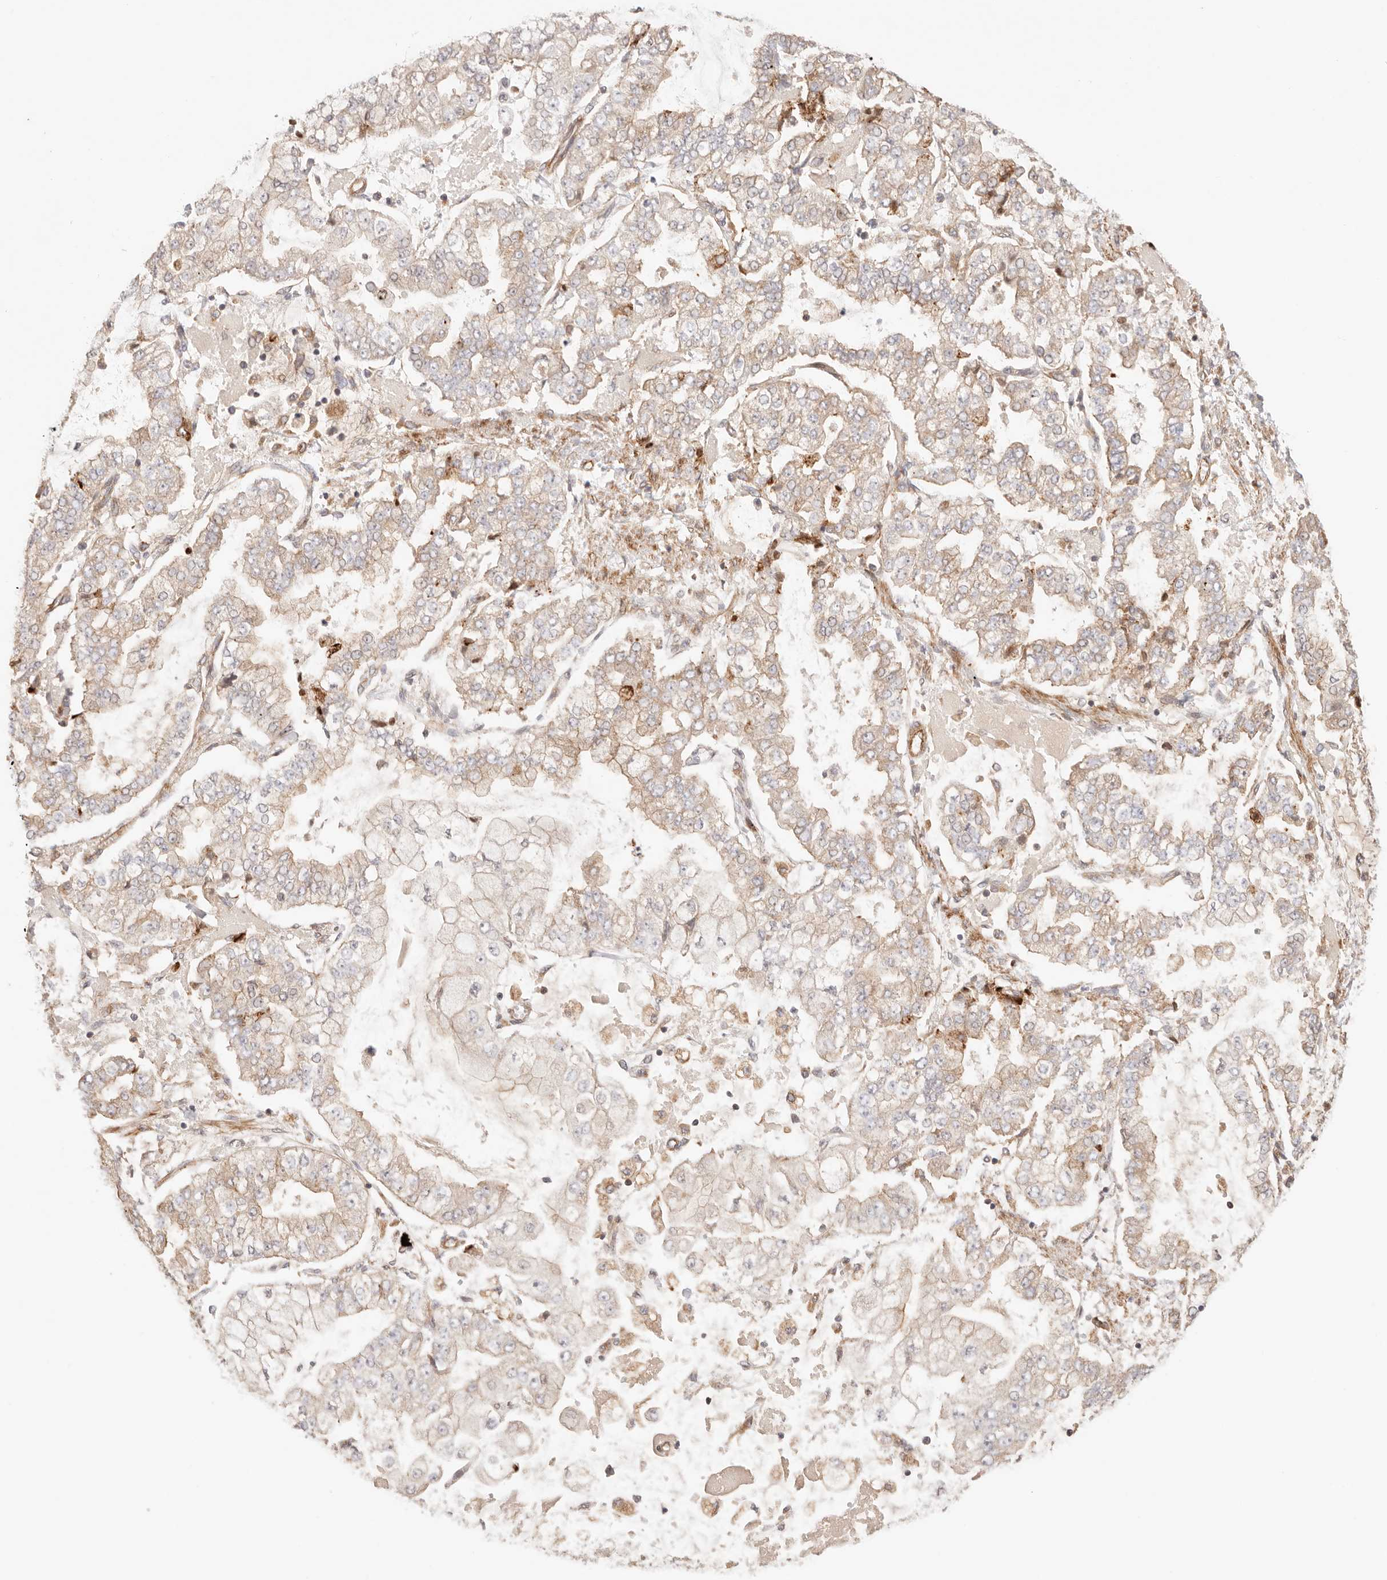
{"staining": {"intensity": "weak", "quantity": ">75%", "location": "cytoplasmic/membranous"}, "tissue": "stomach cancer", "cell_type": "Tumor cells", "image_type": "cancer", "snomed": [{"axis": "morphology", "description": "Adenocarcinoma, NOS"}, {"axis": "topography", "description": "Stomach"}], "caption": "The histopathology image displays immunohistochemical staining of stomach cancer (adenocarcinoma). There is weak cytoplasmic/membranous staining is present in approximately >75% of tumor cells.", "gene": "IL1R2", "patient": {"sex": "male", "age": 76}}